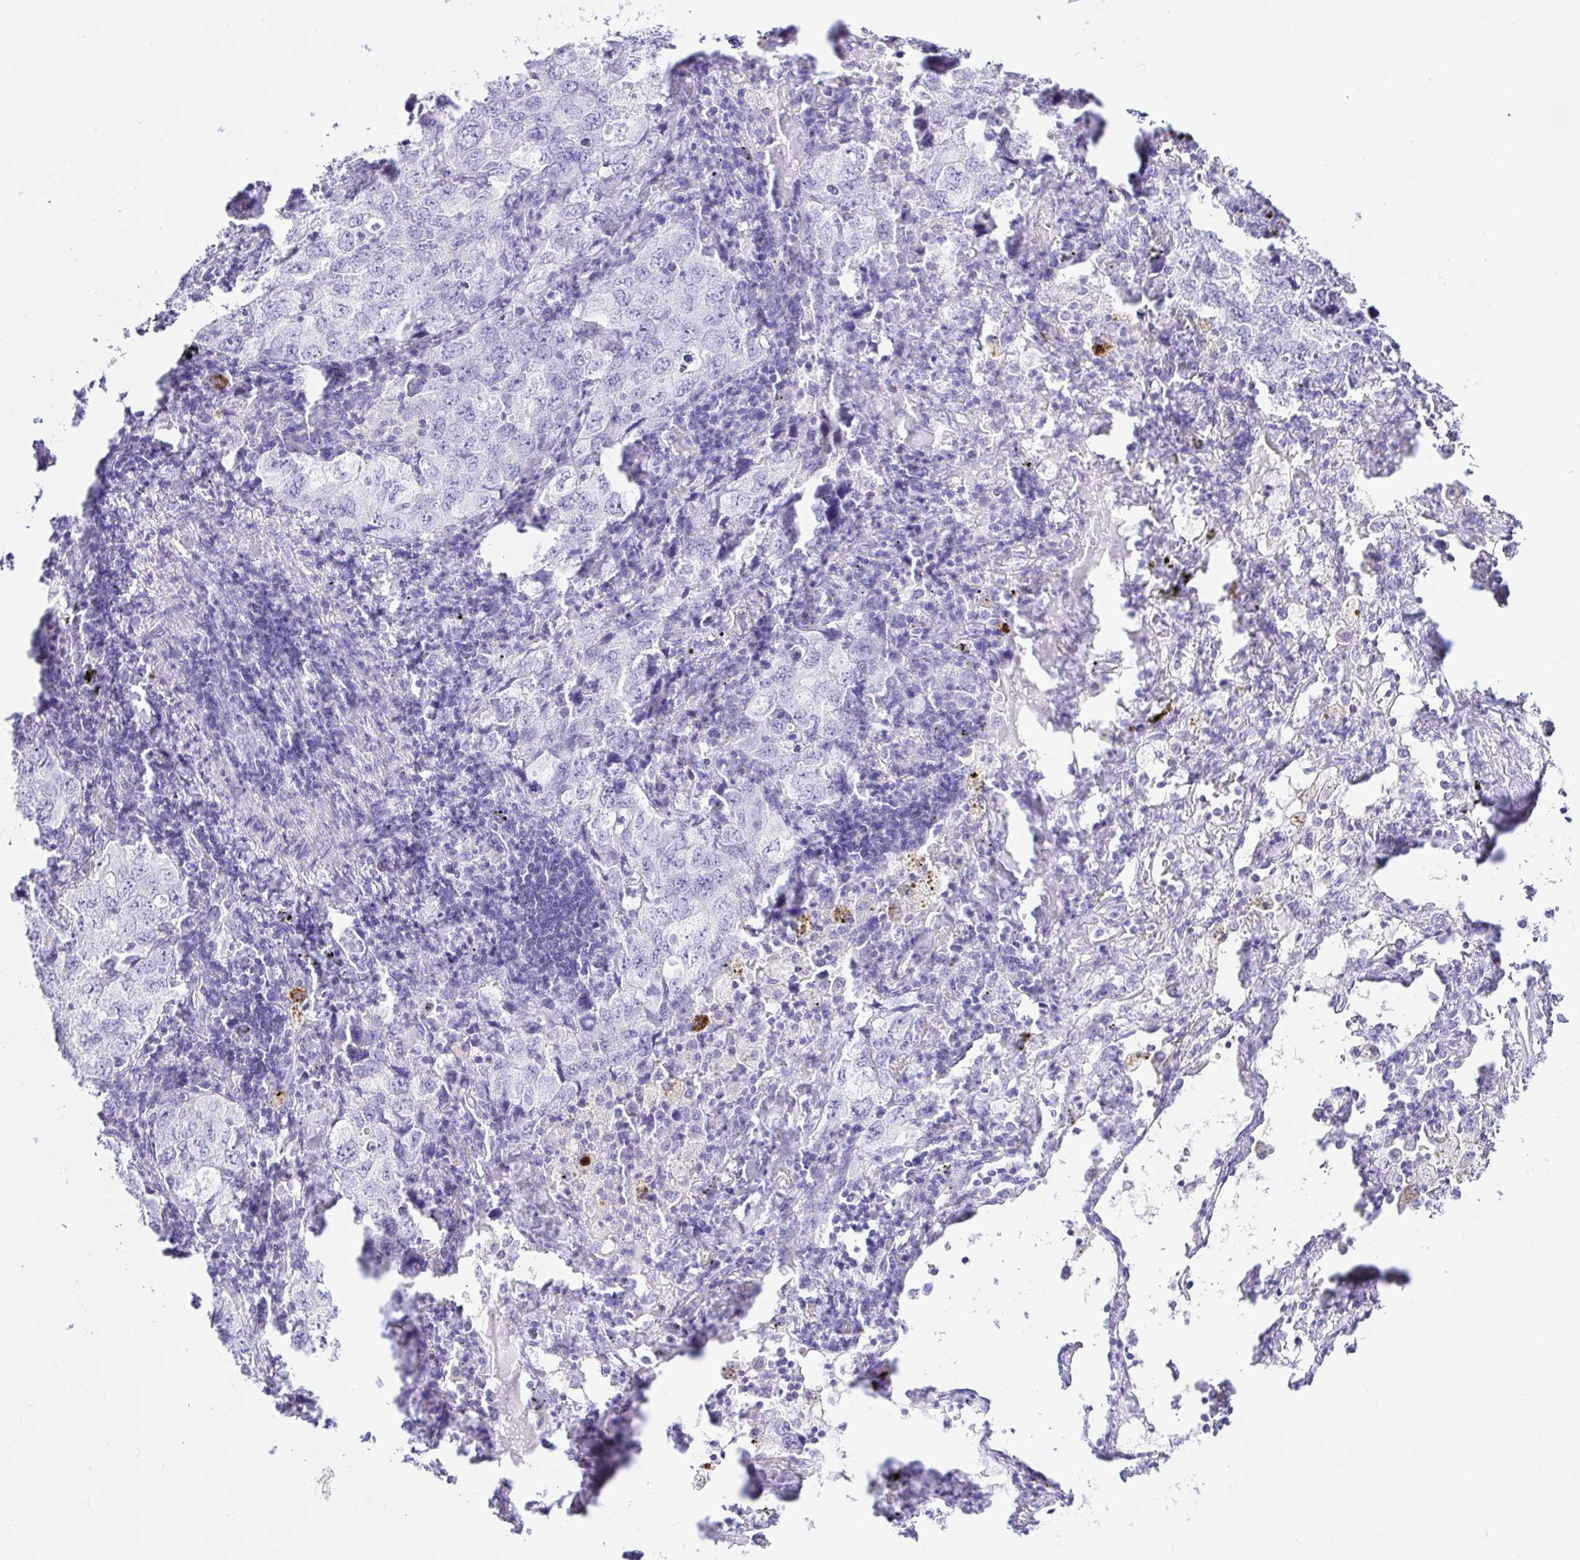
{"staining": {"intensity": "negative", "quantity": "none", "location": "none"}, "tissue": "lung cancer", "cell_type": "Tumor cells", "image_type": "cancer", "snomed": [{"axis": "morphology", "description": "Adenocarcinoma, NOS"}, {"axis": "topography", "description": "Lung"}], "caption": "This is an IHC image of human adenocarcinoma (lung). There is no positivity in tumor cells.", "gene": "PAX8", "patient": {"sex": "female", "age": 57}}